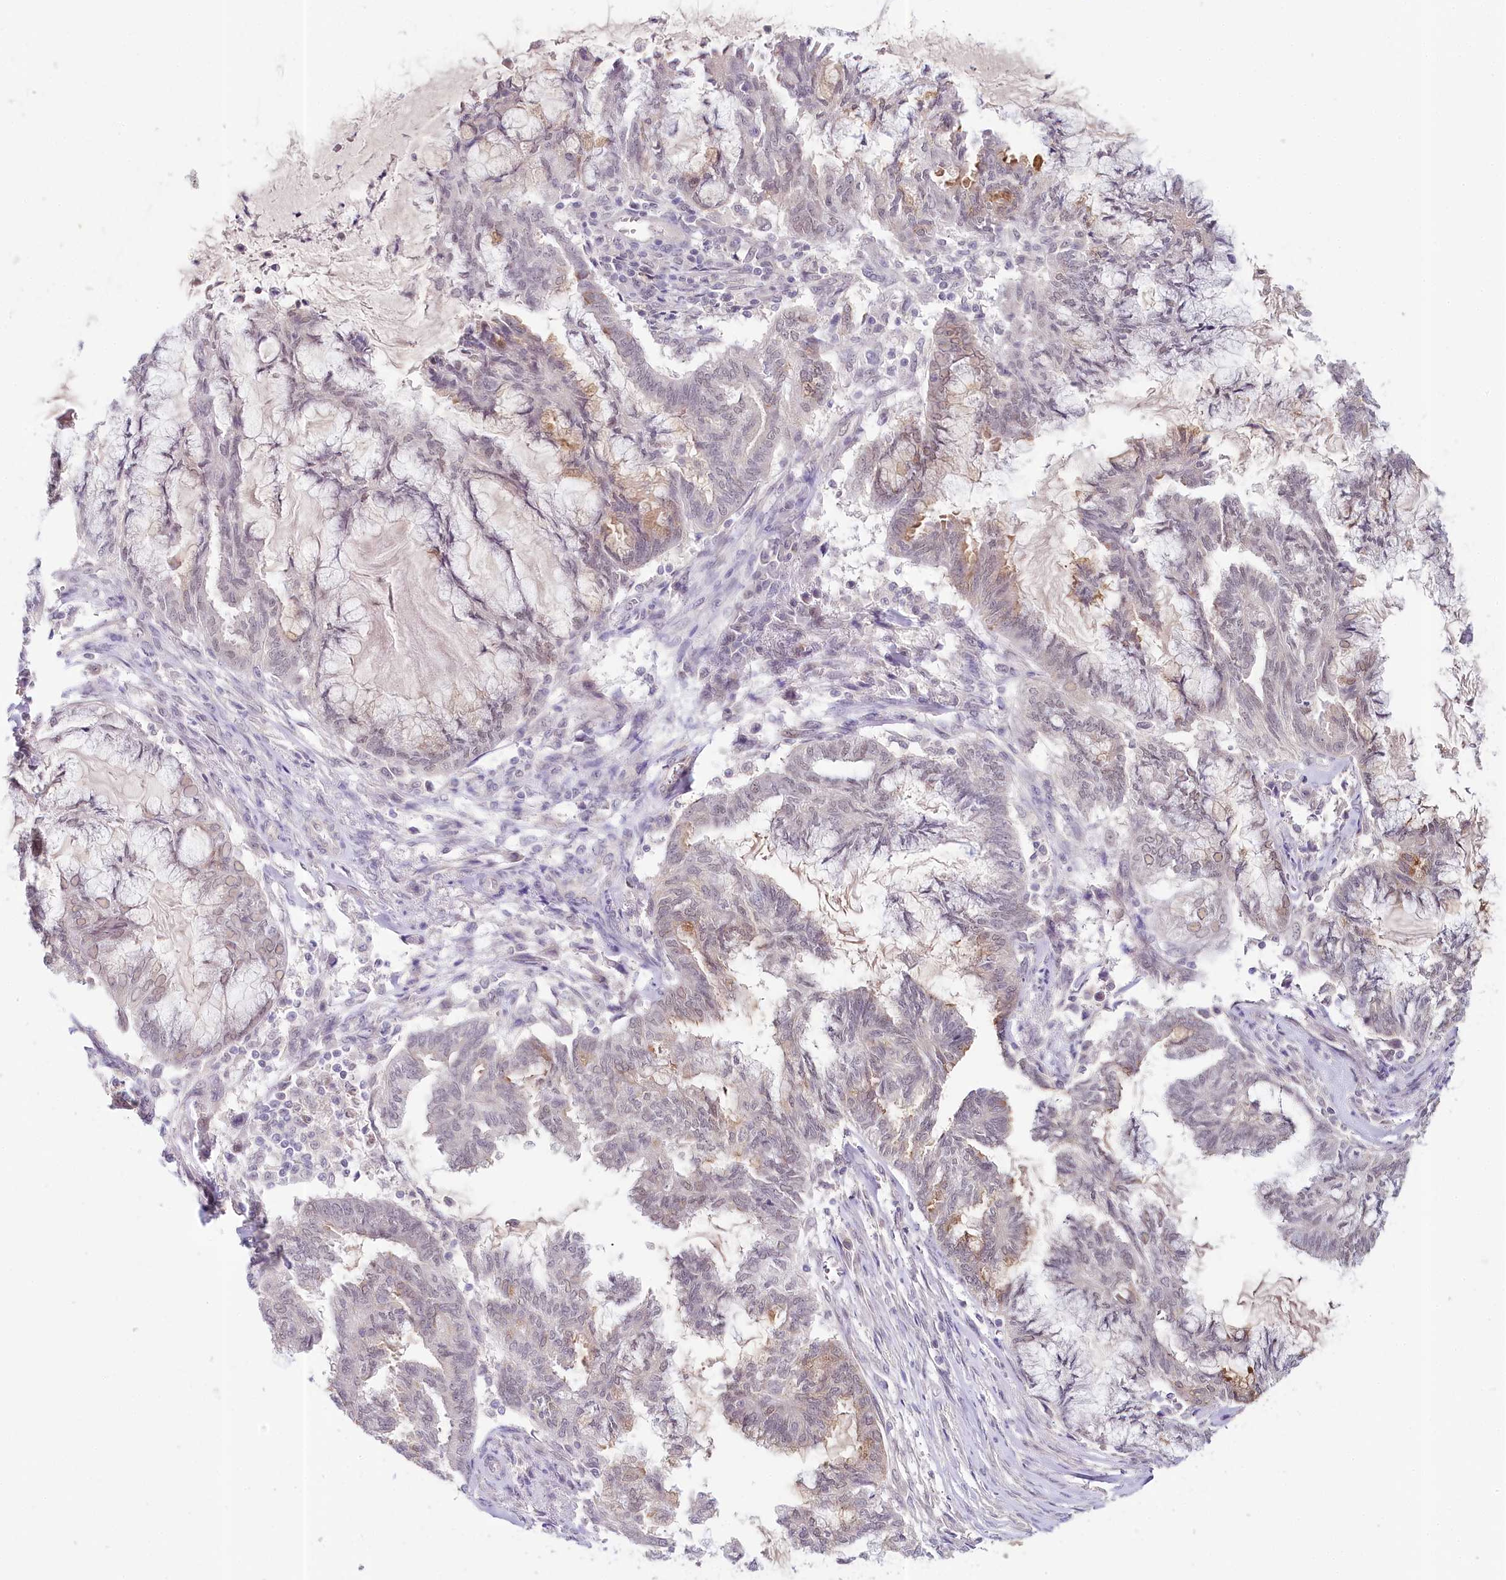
{"staining": {"intensity": "weak", "quantity": "<25%", "location": "cytoplasmic/membranous"}, "tissue": "endometrial cancer", "cell_type": "Tumor cells", "image_type": "cancer", "snomed": [{"axis": "morphology", "description": "Adenocarcinoma, NOS"}, {"axis": "topography", "description": "Endometrium"}], "caption": "Image shows no protein positivity in tumor cells of endometrial adenocarcinoma tissue.", "gene": "AMTN", "patient": {"sex": "female", "age": 86}}